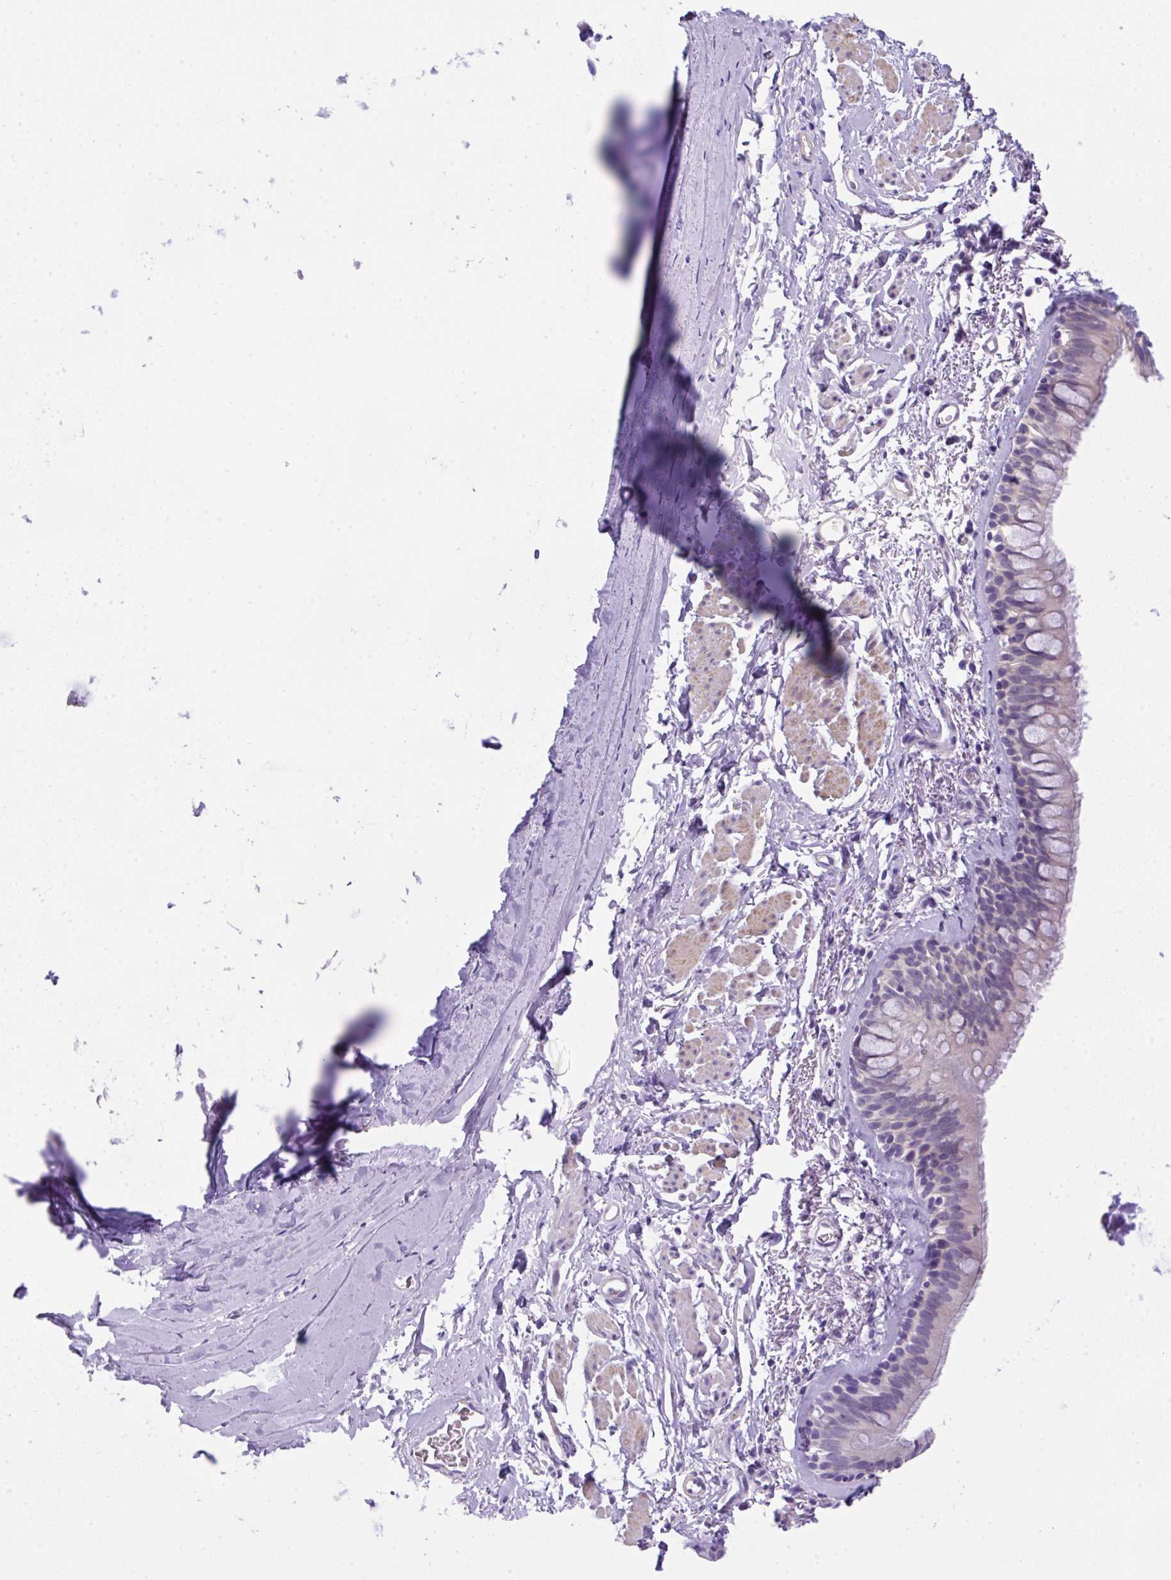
{"staining": {"intensity": "weak", "quantity": "<25%", "location": "cytoplasmic/membranous"}, "tissue": "bronchus", "cell_type": "Respiratory epithelial cells", "image_type": "normal", "snomed": [{"axis": "morphology", "description": "Normal tissue, NOS"}, {"axis": "topography", "description": "Bronchus"}], "caption": "High power microscopy image of an immunohistochemistry (IHC) micrograph of benign bronchus, revealing no significant staining in respiratory epithelial cells.", "gene": "NPTN", "patient": {"sex": "male", "age": 67}}